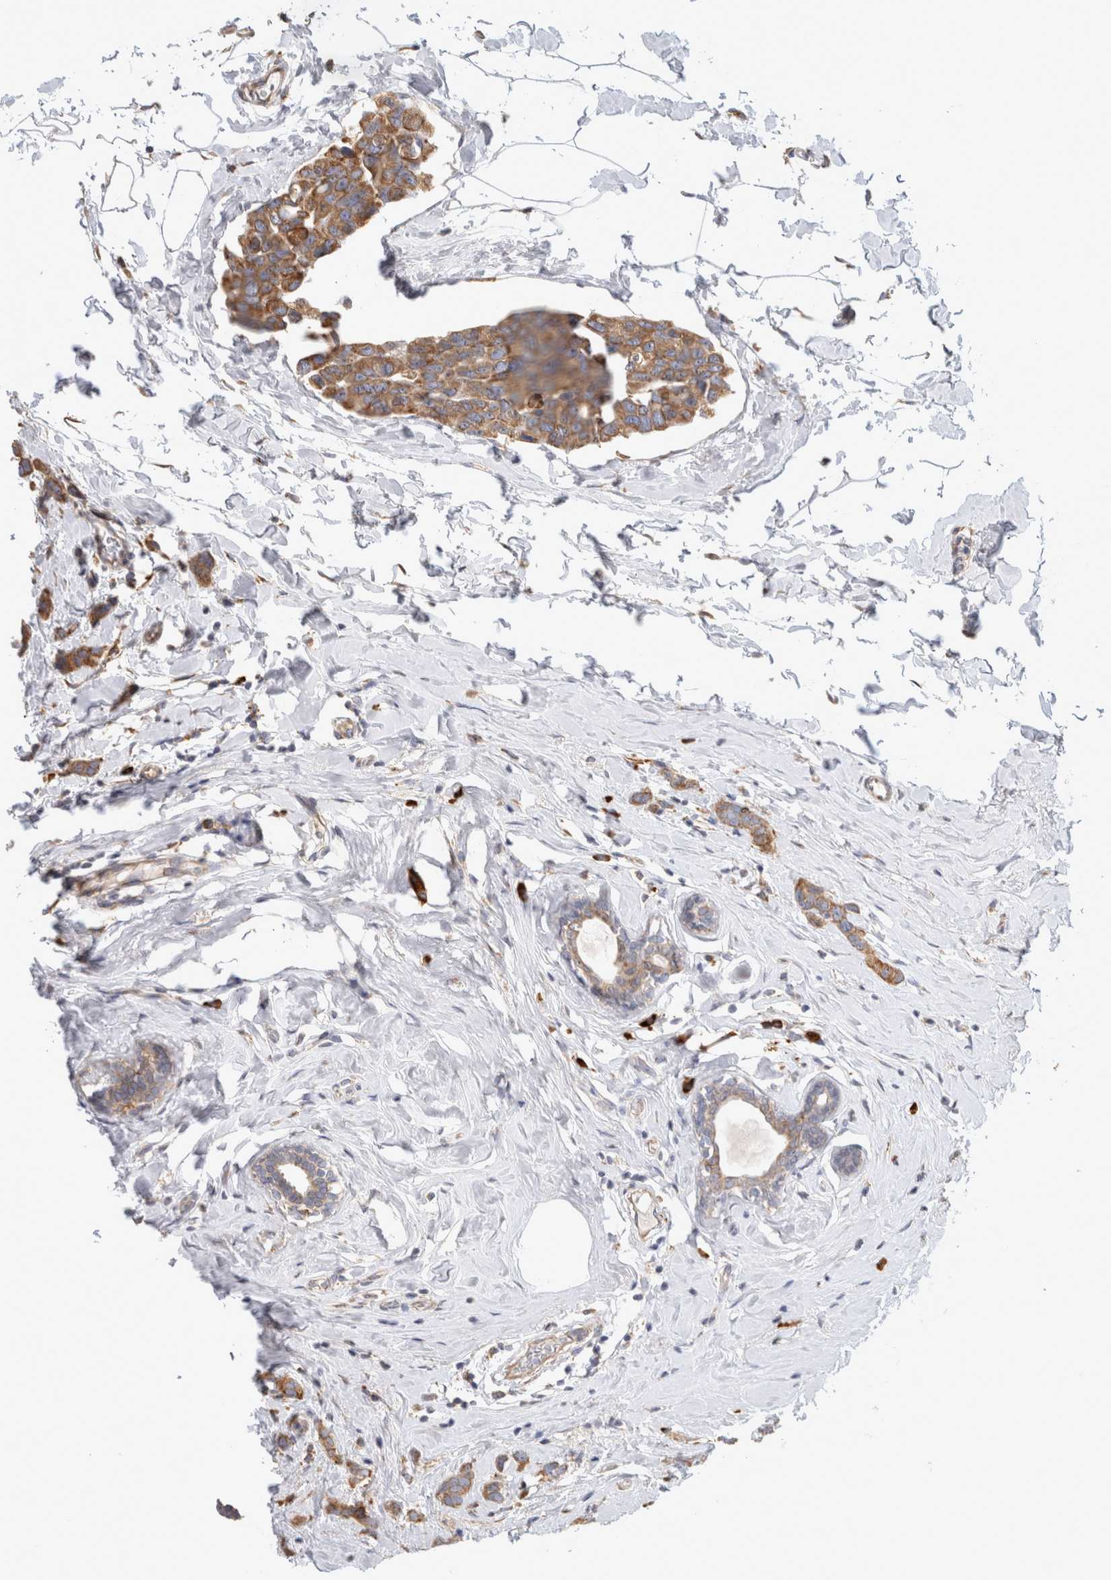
{"staining": {"intensity": "moderate", "quantity": ">75%", "location": "cytoplasmic/membranous"}, "tissue": "breast cancer", "cell_type": "Tumor cells", "image_type": "cancer", "snomed": [{"axis": "morphology", "description": "Normal tissue, NOS"}, {"axis": "morphology", "description": "Duct carcinoma"}, {"axis": "topography", "description": "Breast"}], "caption": "Breast cancer stained with DAB immunohistochemistry (IHC) shows medium levels of moderate cytoplasmic/membranous positivity in approximately >75% of tumor cells.", "gene": "RPN2", "patient": {"sex": "female", "age": 50}}